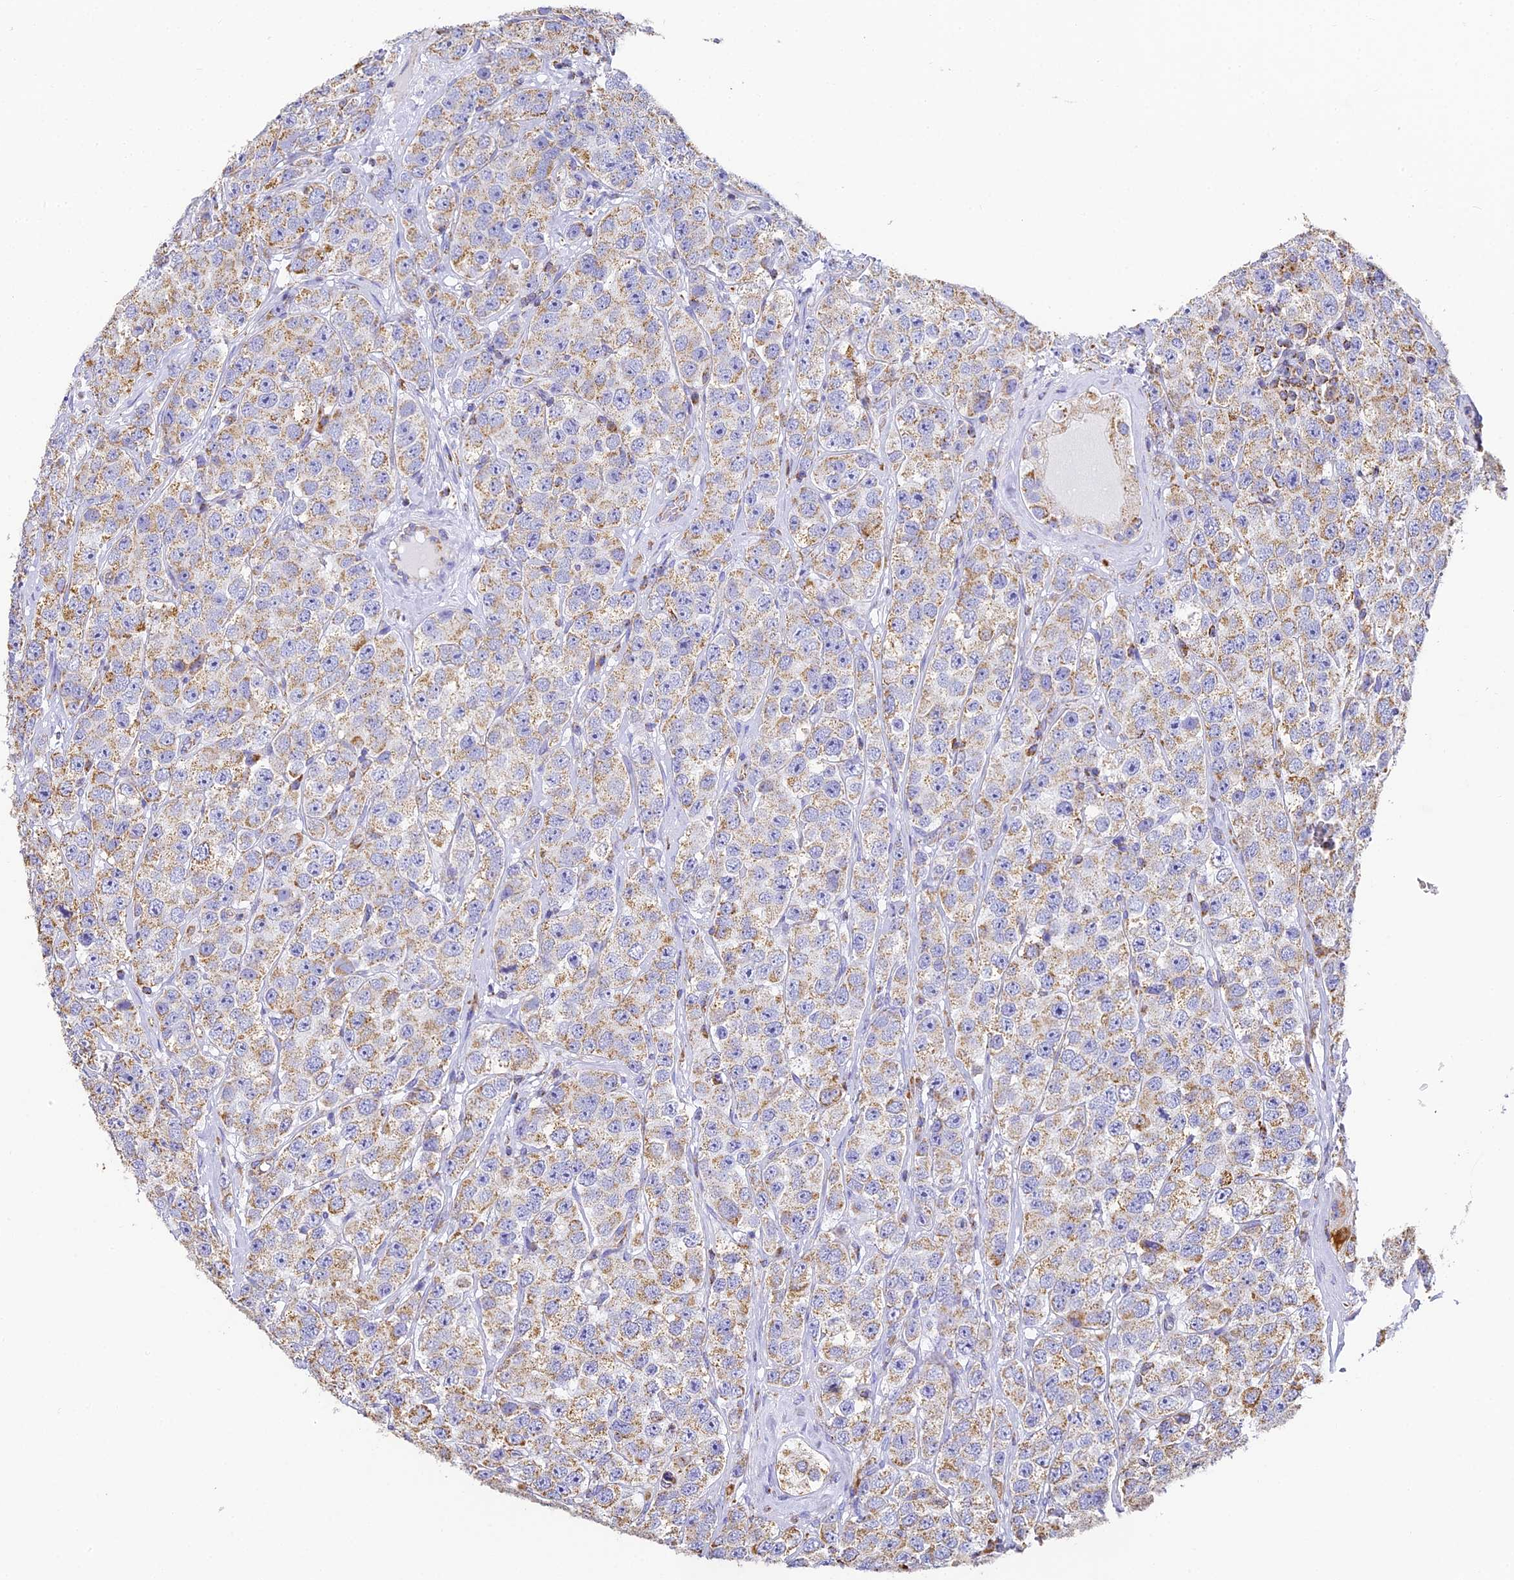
{"staining": {"intensity": "weak", "quantity": ">75%", "location": "cytoplasmic/membranous"}, "tissue": "testis cancer", "cell_type": "Tumor cells", "image_type": "cancer", "snomed": [{"axis": "morphology", "description": "Seminoma, NOS"}, {"axis": "topography", "description": "Testis"}], "caption": "IHC image of human testis cancer (seminoma) stained for a protein (brown), which exhibits low levels of weak cytoplasmic/membranous positivity in about >75% of tumor cells.", "gene": "COX6C", "patient": {"sex": "male", "age": 28}}